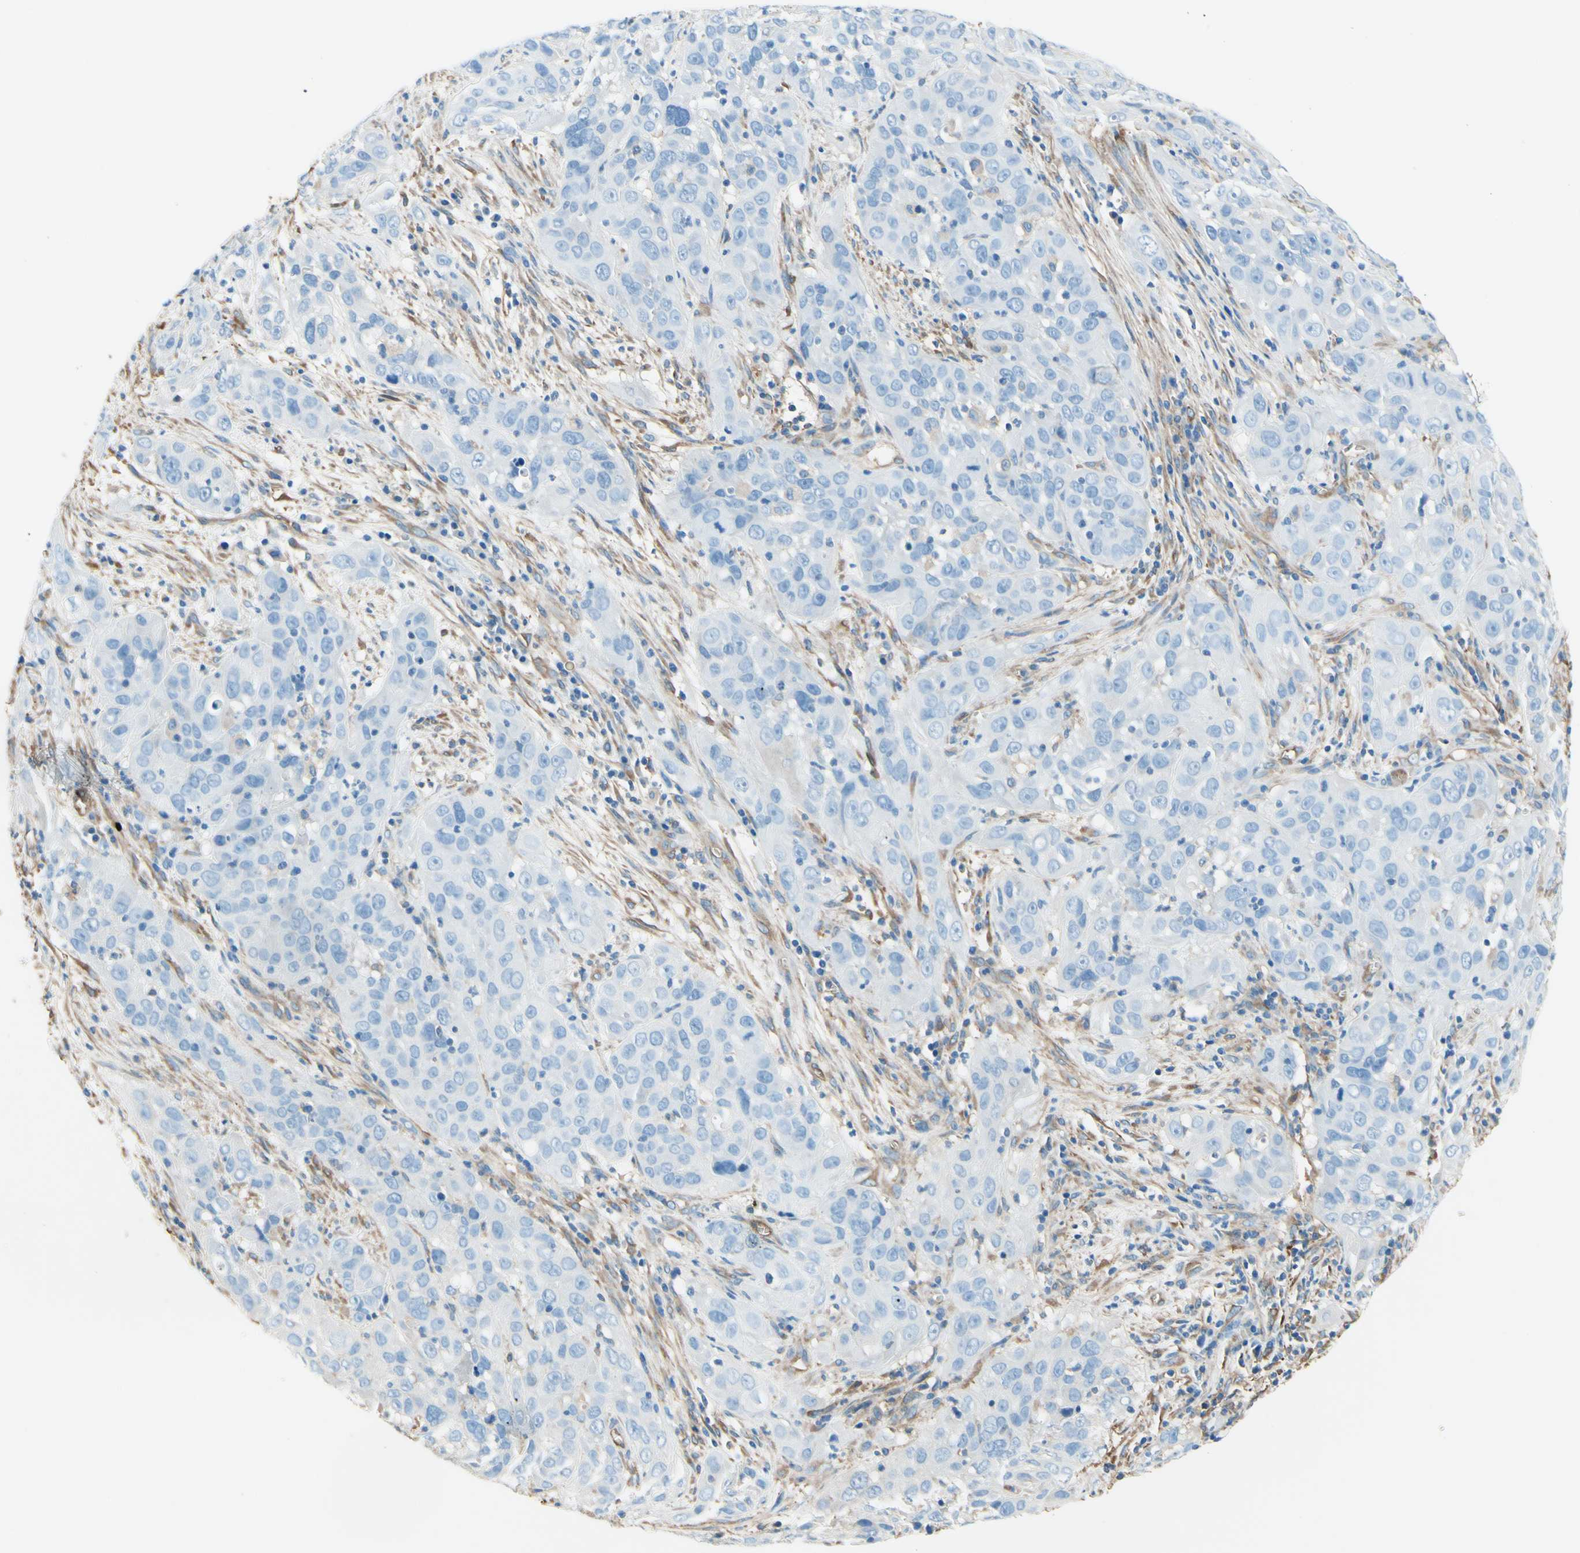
{"staining": {"intensity": "negative", "quantity": "none", "location": "none"}, "tissue": "cervical cancer", "cell_type": "Tumor cells", "image_type": "cancer", "snomed": [{"axis": "morphology", "description": "Squamous cell carcinoma, NOS"}, {"axis": "topography", "description": "Cervix"}], "caption": "Immunohistochemistry histopathology image of neoplastic tissue: human cervical squamous cell carcinoma stained with DAB (3,3'-diaminobenzidine) displays no significant protein staining in tumor cells.", "gene": "DPYSL3", "patient": {"sex": "female", "age": 32}}